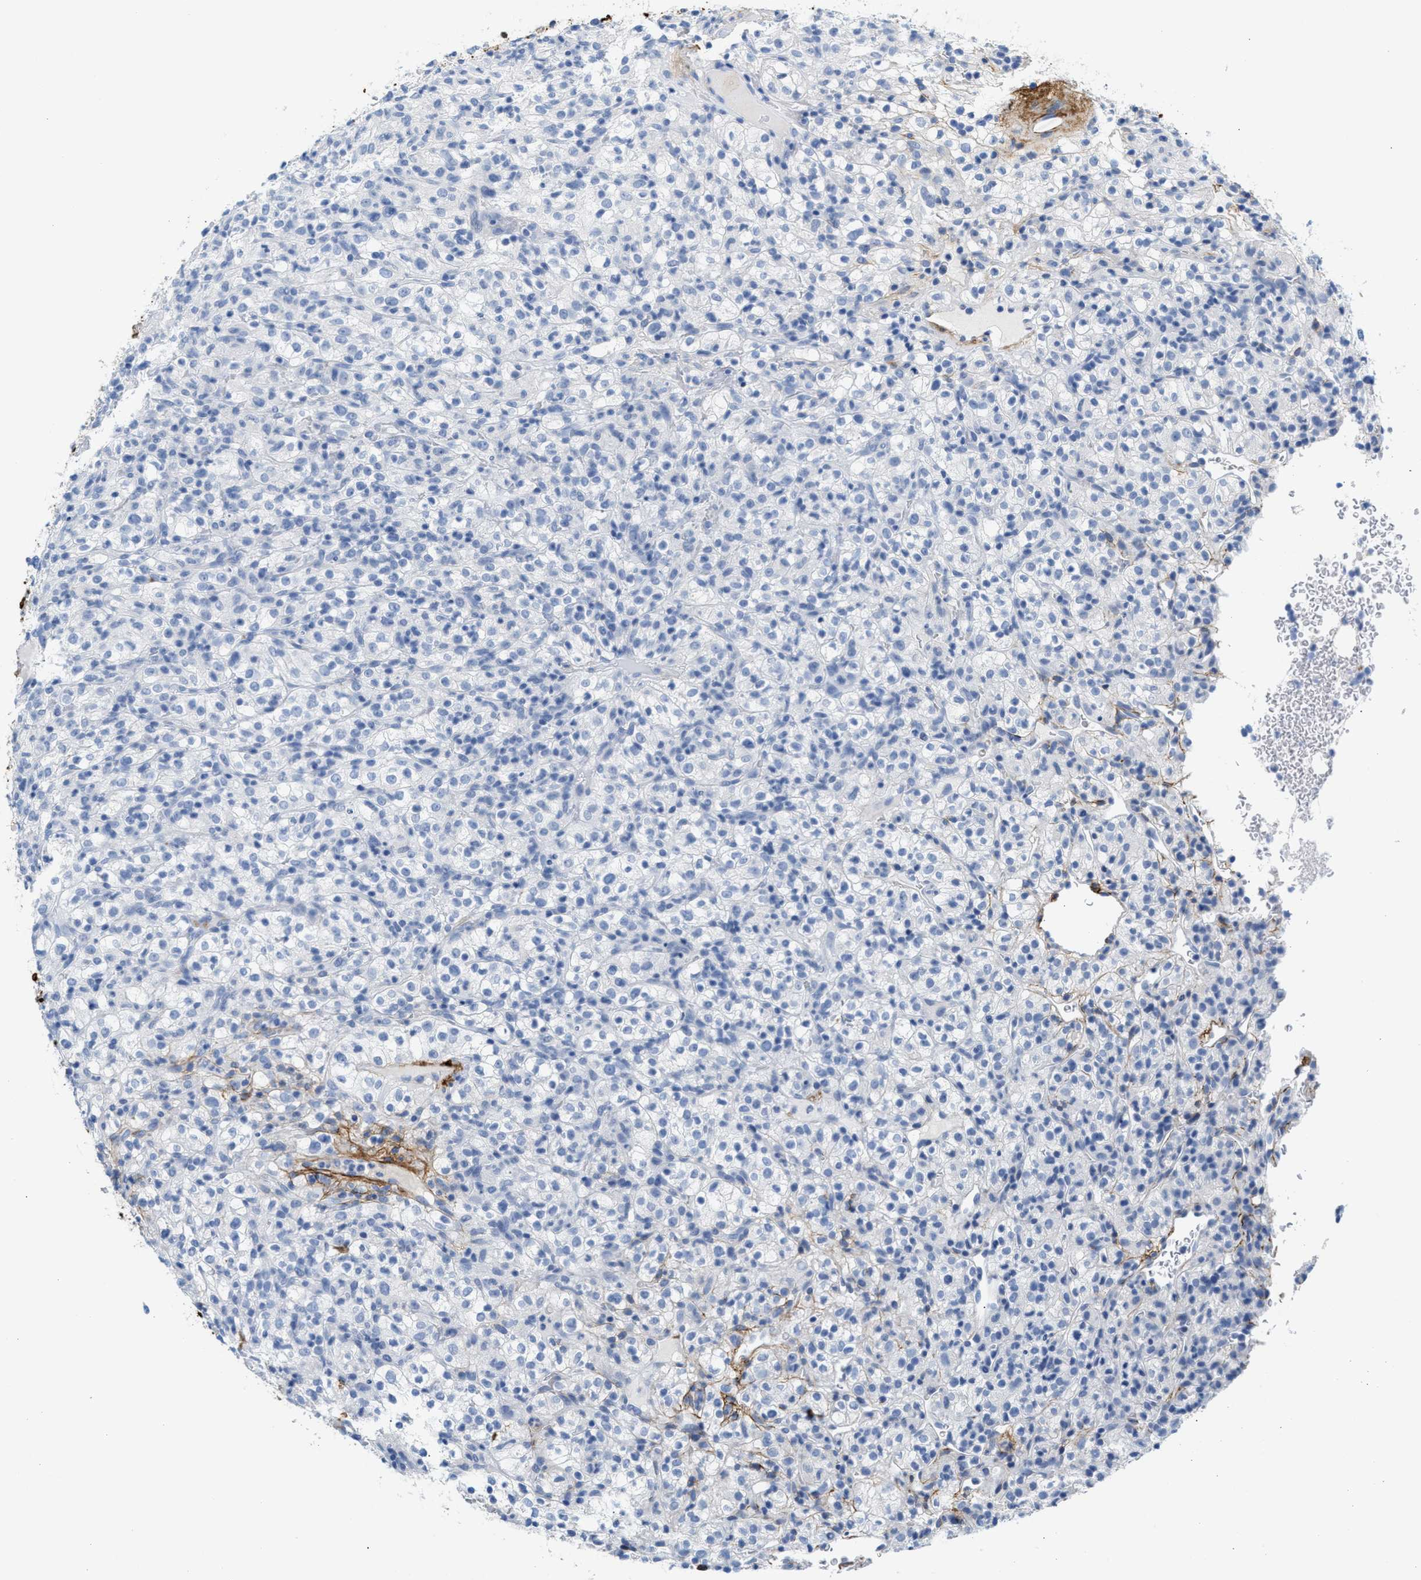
{"staining": {"intensity": "negative", "quantity": "none", "location": "none"}, "tissue": "renal cancer", "cell_type": "Tumor cells", "image_type": "cancer", "snomed": [{"axis": "morphology", "description": "Normal tissue, NOS"}, {"axis": "morphology", "description": "Adenocarcinoma, NOS"}, {"axis": "topography", "description": "Kidney"}], "caption": "DAB (3,3'-diaminobenzidine) immunohistochemical staining of human renal adenocarcinoma demonstrates no significant positivity in tumor cells. (DAB (3,3'-diaminobenzidine) immunohistochemistry (IHC) visualized using brightfield microscopy, high magnification).", "gene": "TNR", "patient": {"sex": "female", "age": 72}}